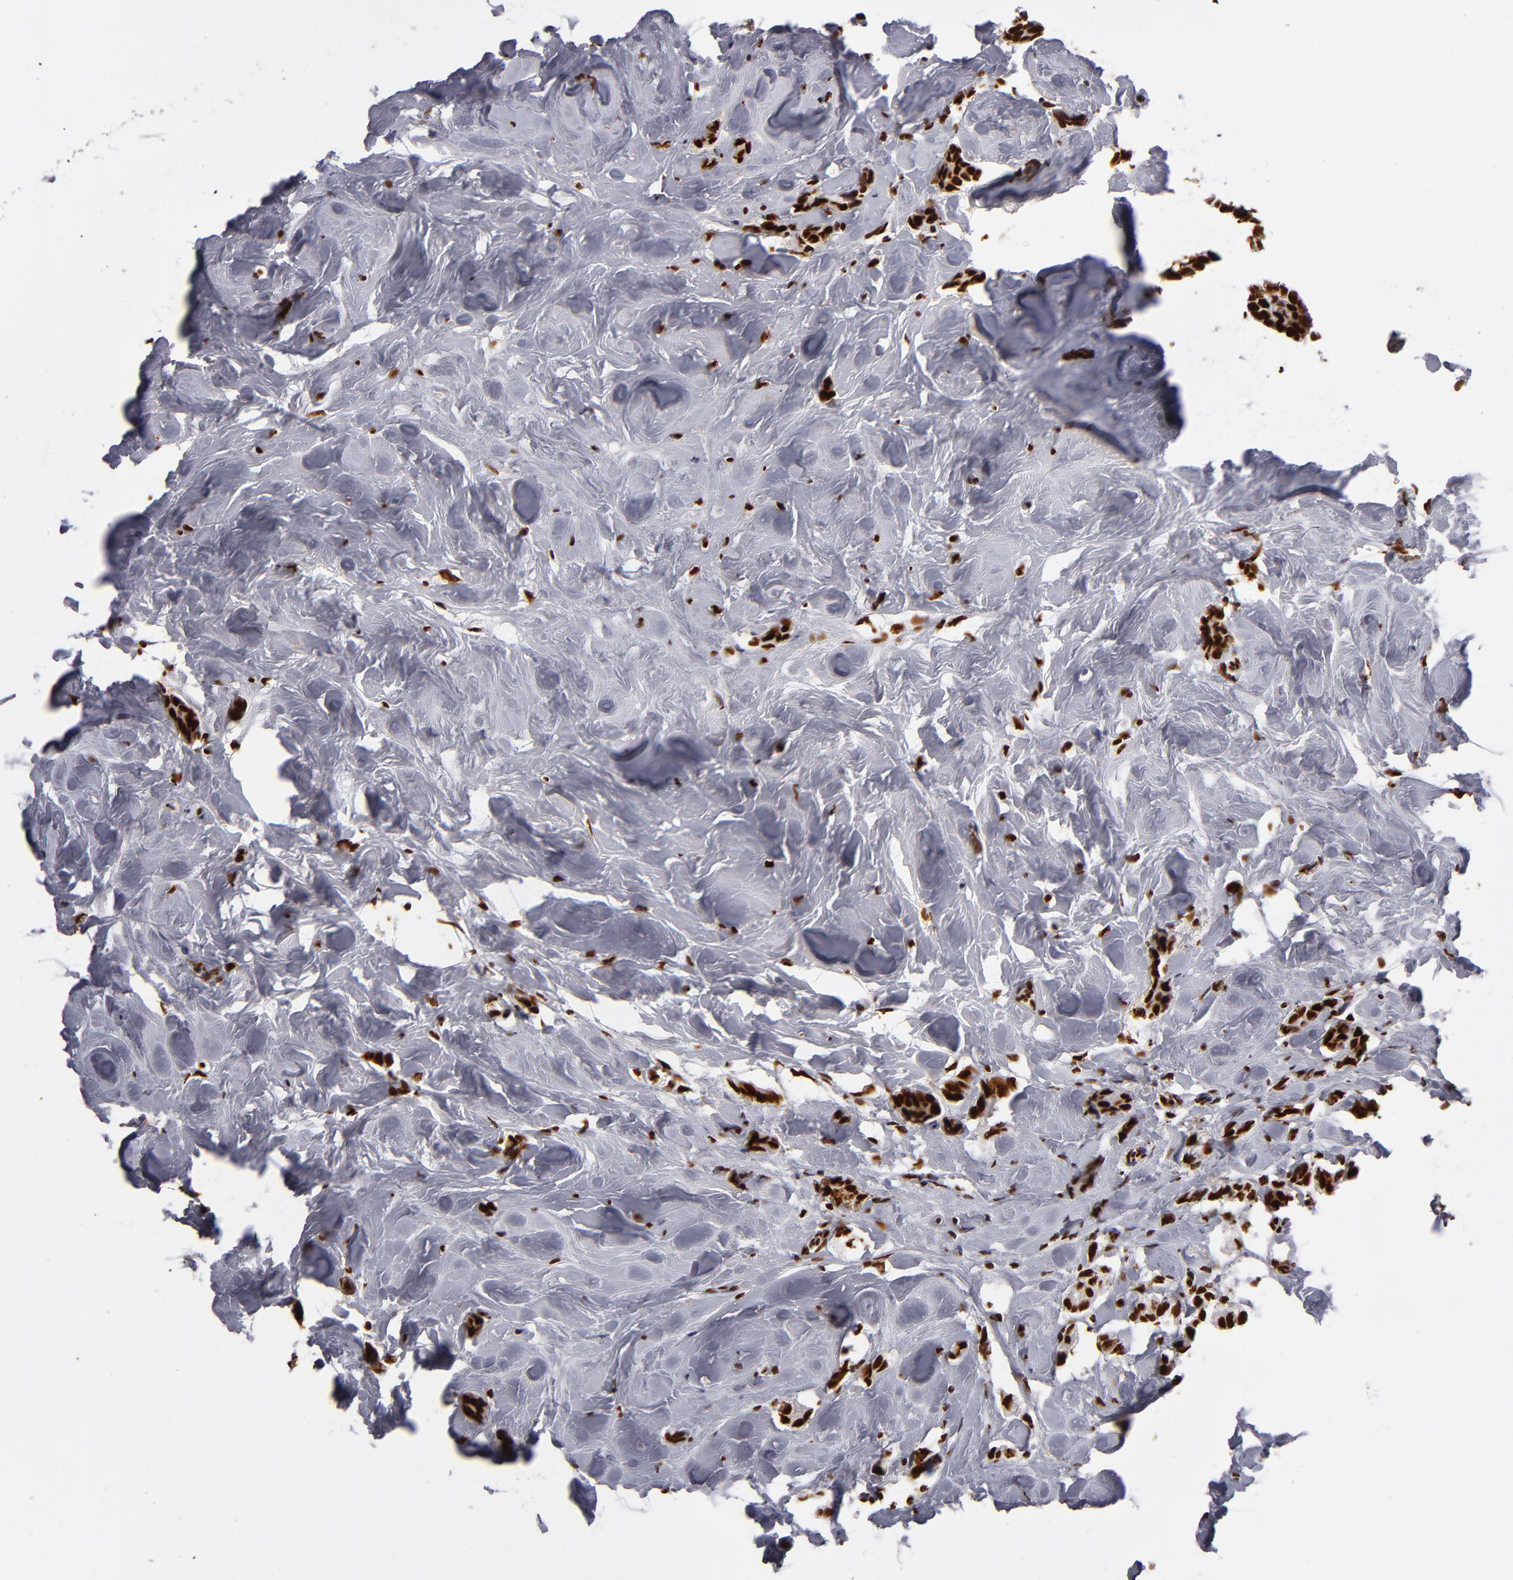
{"staining": {"intensity": "strong", "quantity": ">75%", "location": "nuclear"}, "tissue": "breast cancer", "cell_type": "Tumor cells", "image_type": "cancer", "snomed": [{"axis": "morphology", "description": "Duct carcinoma"}, {"axis": "topography", "description": "Breast"}], "caption": "High-magnification brightfield microscopy of breast infiltrating ductal carcinoma stained with DAB (brown) and counterstained with hematoxylin (blue). tumor cells exhibit strong nuclear positivity is identified in approximately>75% of cells. (DAB = brown stain, brightfield microscopy at high magnification).", "gene": "MRE11", "patient": {"sex": "female", "age": 84}}